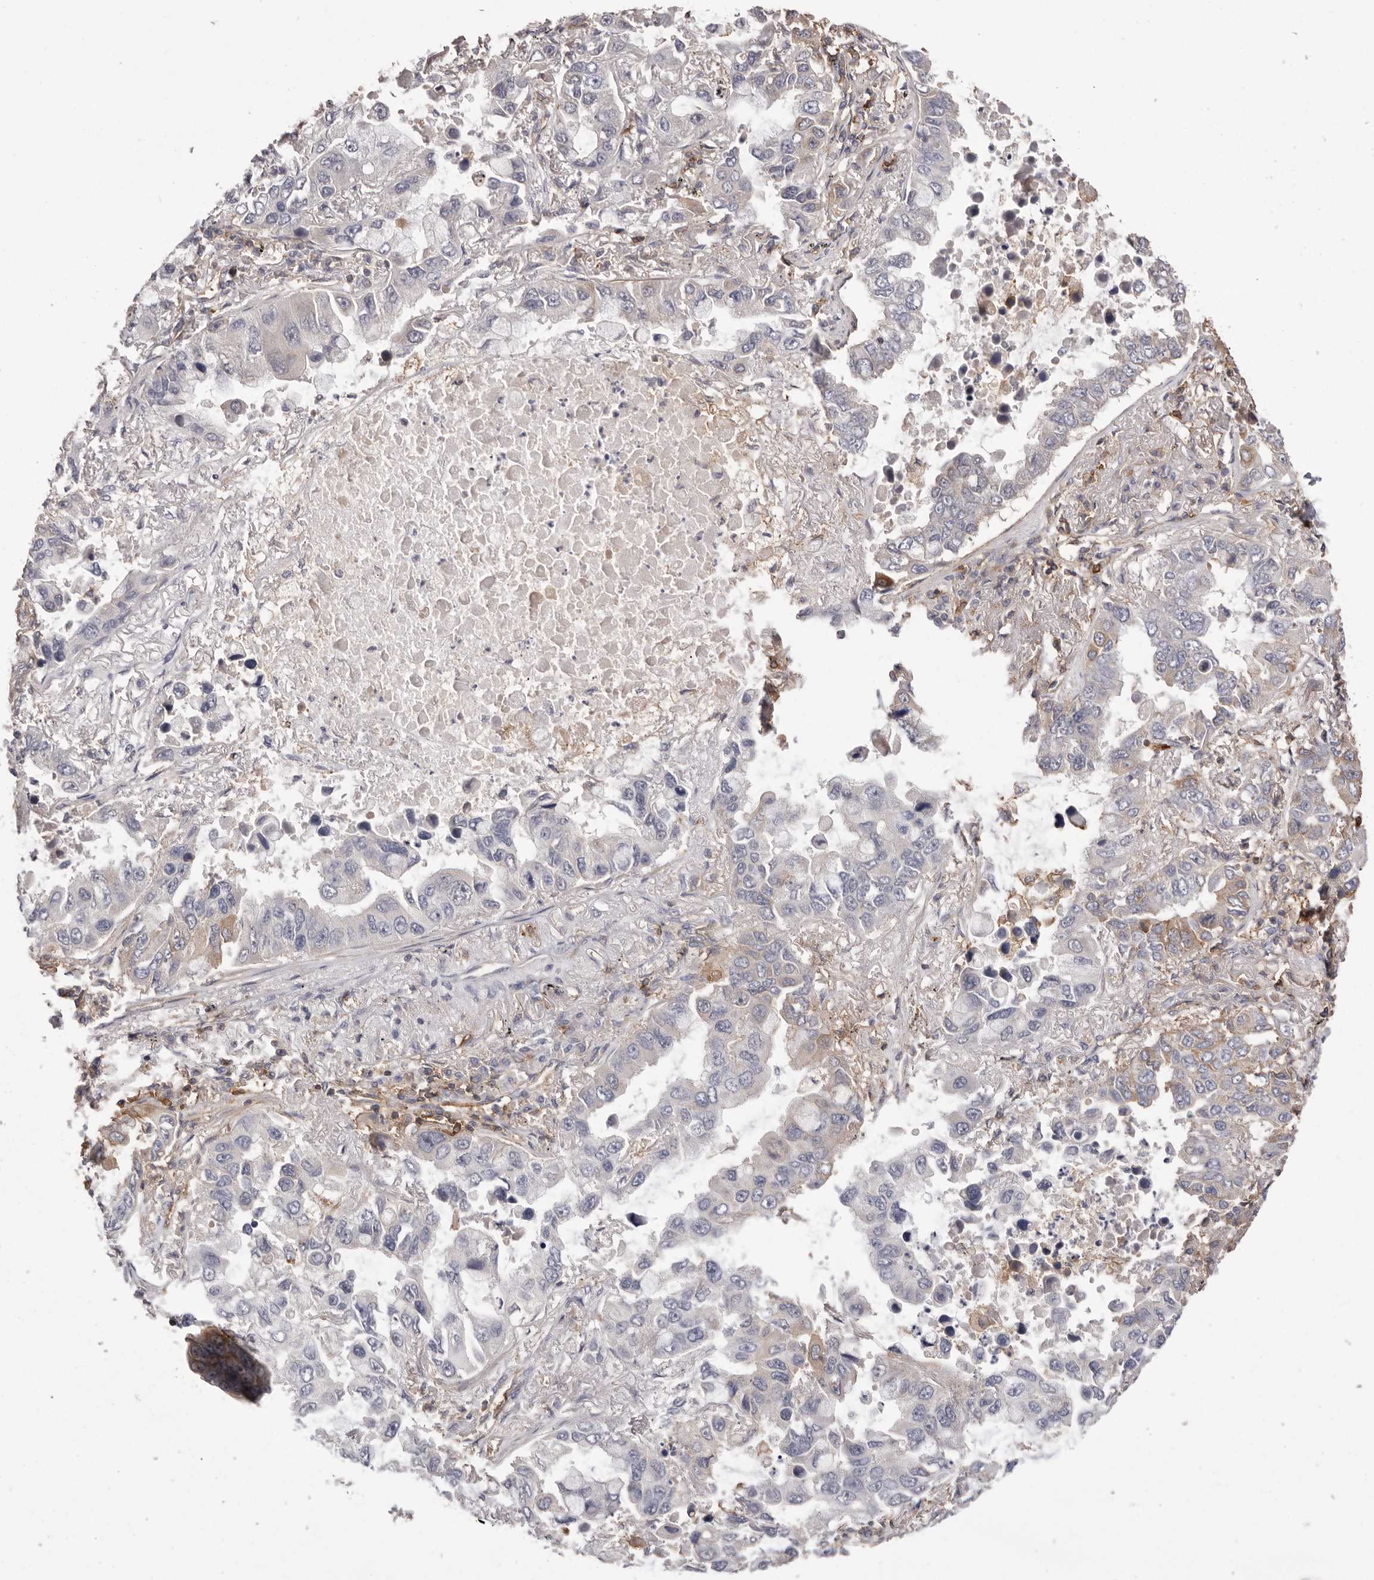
{"staining": {"intensity": "weak", "quantity": "<25%", "location": "cytoplasmic/membranous"}, "tissue": "lung cancer", "cell_type": "Tumor cells", "image_type": "cancer", "snomed": [{"axis": "morphology", "description": "Adenocarcinoma, NOS"}, {"axis": "topography", "description": "Lung"}], "caption": "IHC histopathology image of adenocarcinoma (lung) stained for a protein (brown), which shows no expression in tumor cells.", "gene": "MMACHC", "patient": {"sex": "male", "age": 64}}